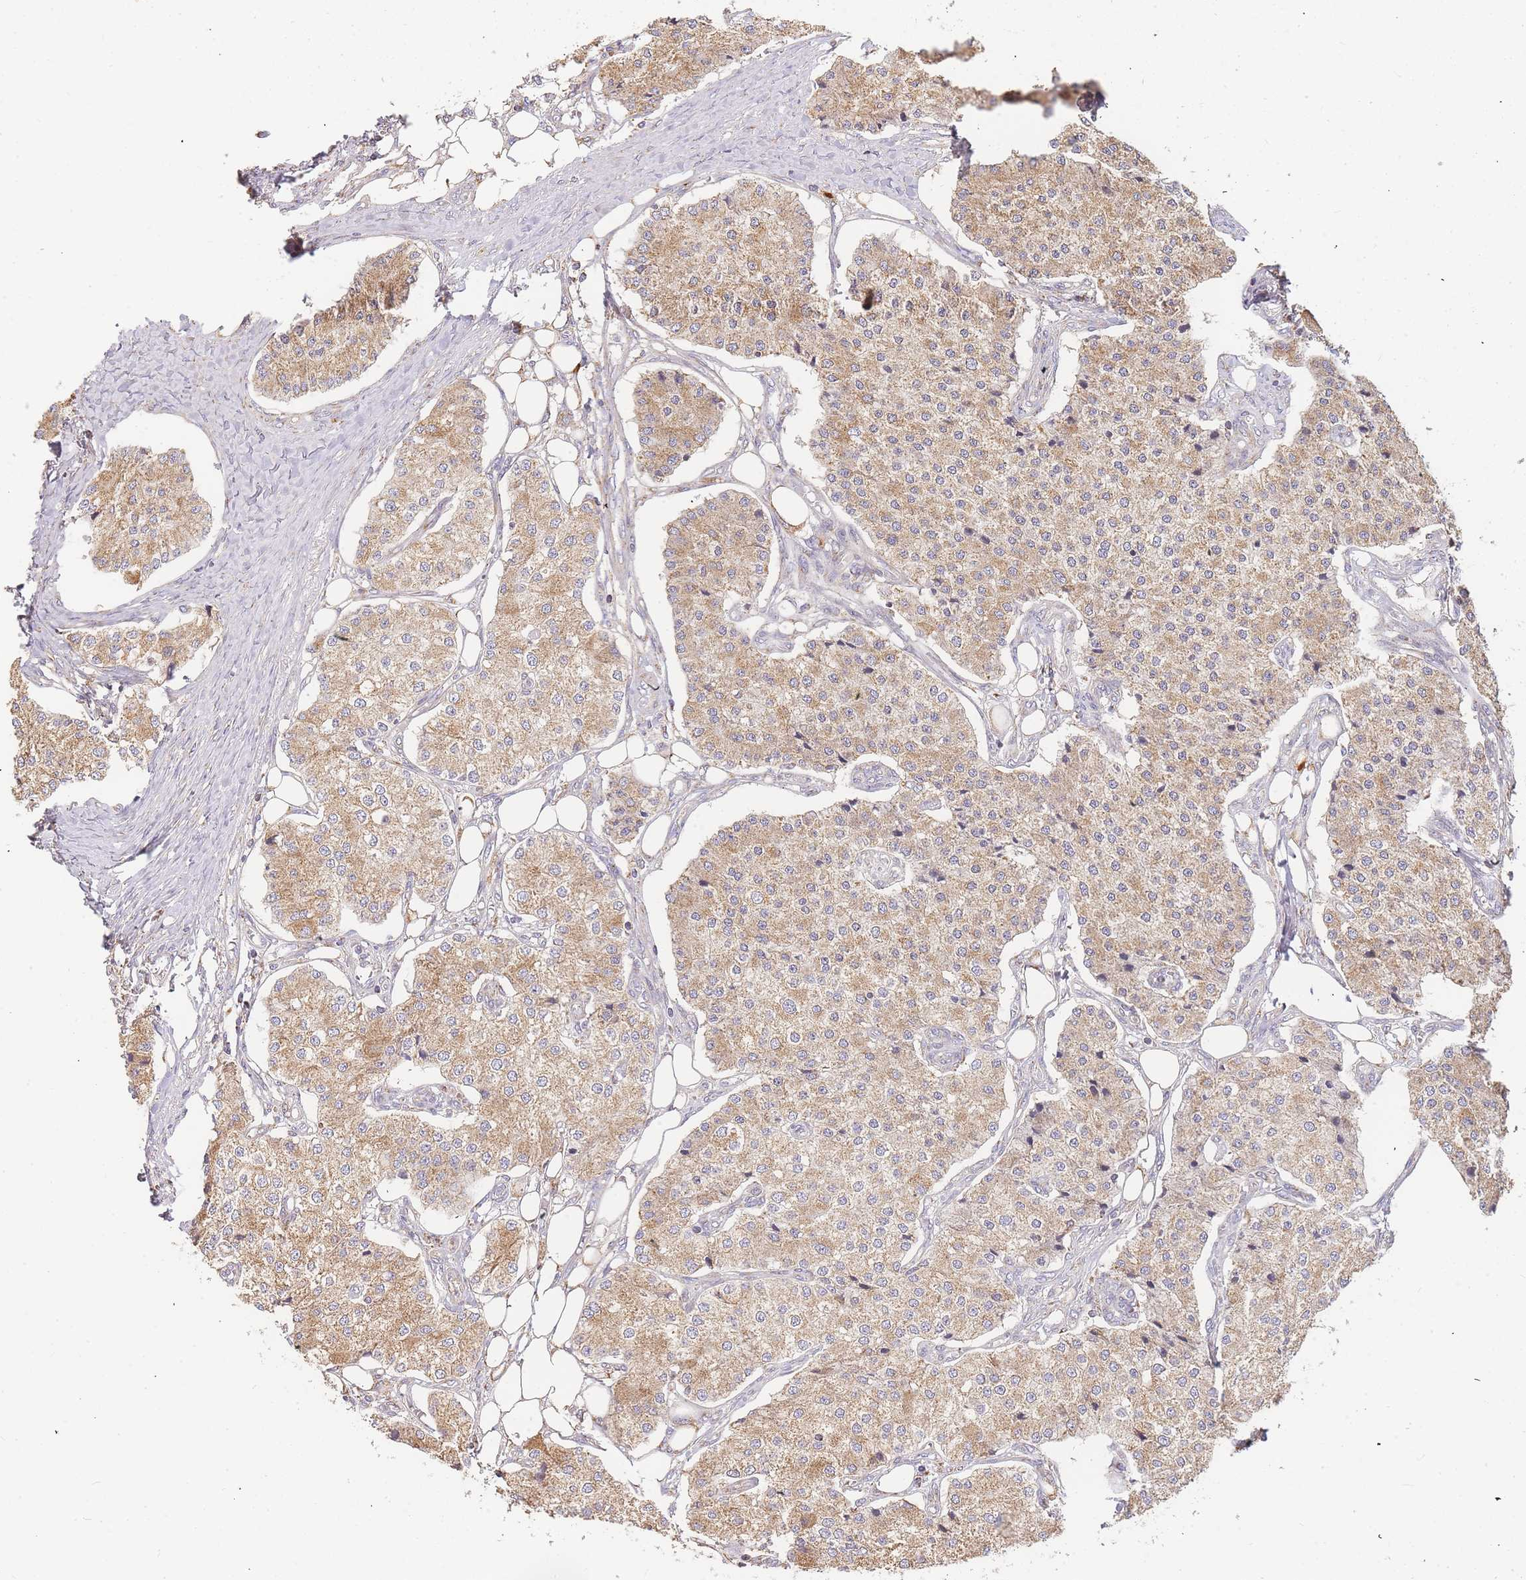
{"staining": {"intensity": "moderate", "quantity": ">75%", "location": "cytoplasmic/membranous"}, "tissue": "carcinoid", "cell_type": "Tumor cells", "image_type": "cancer", "snomed": [{"axis": "morphology", "description": "Carcinoid, malignant, NOS"}, {"axis": "topography", "description": "Colon"}], "caption": "High-power microscopy captured an immunohistochemistry image of carcinoid (malignant), revealing moderate cytoplasmic/membranous staining in approximately >75% of tumor cells.", "gene": "ADCY9", "patient": {"sex": "female", "age": 52}}